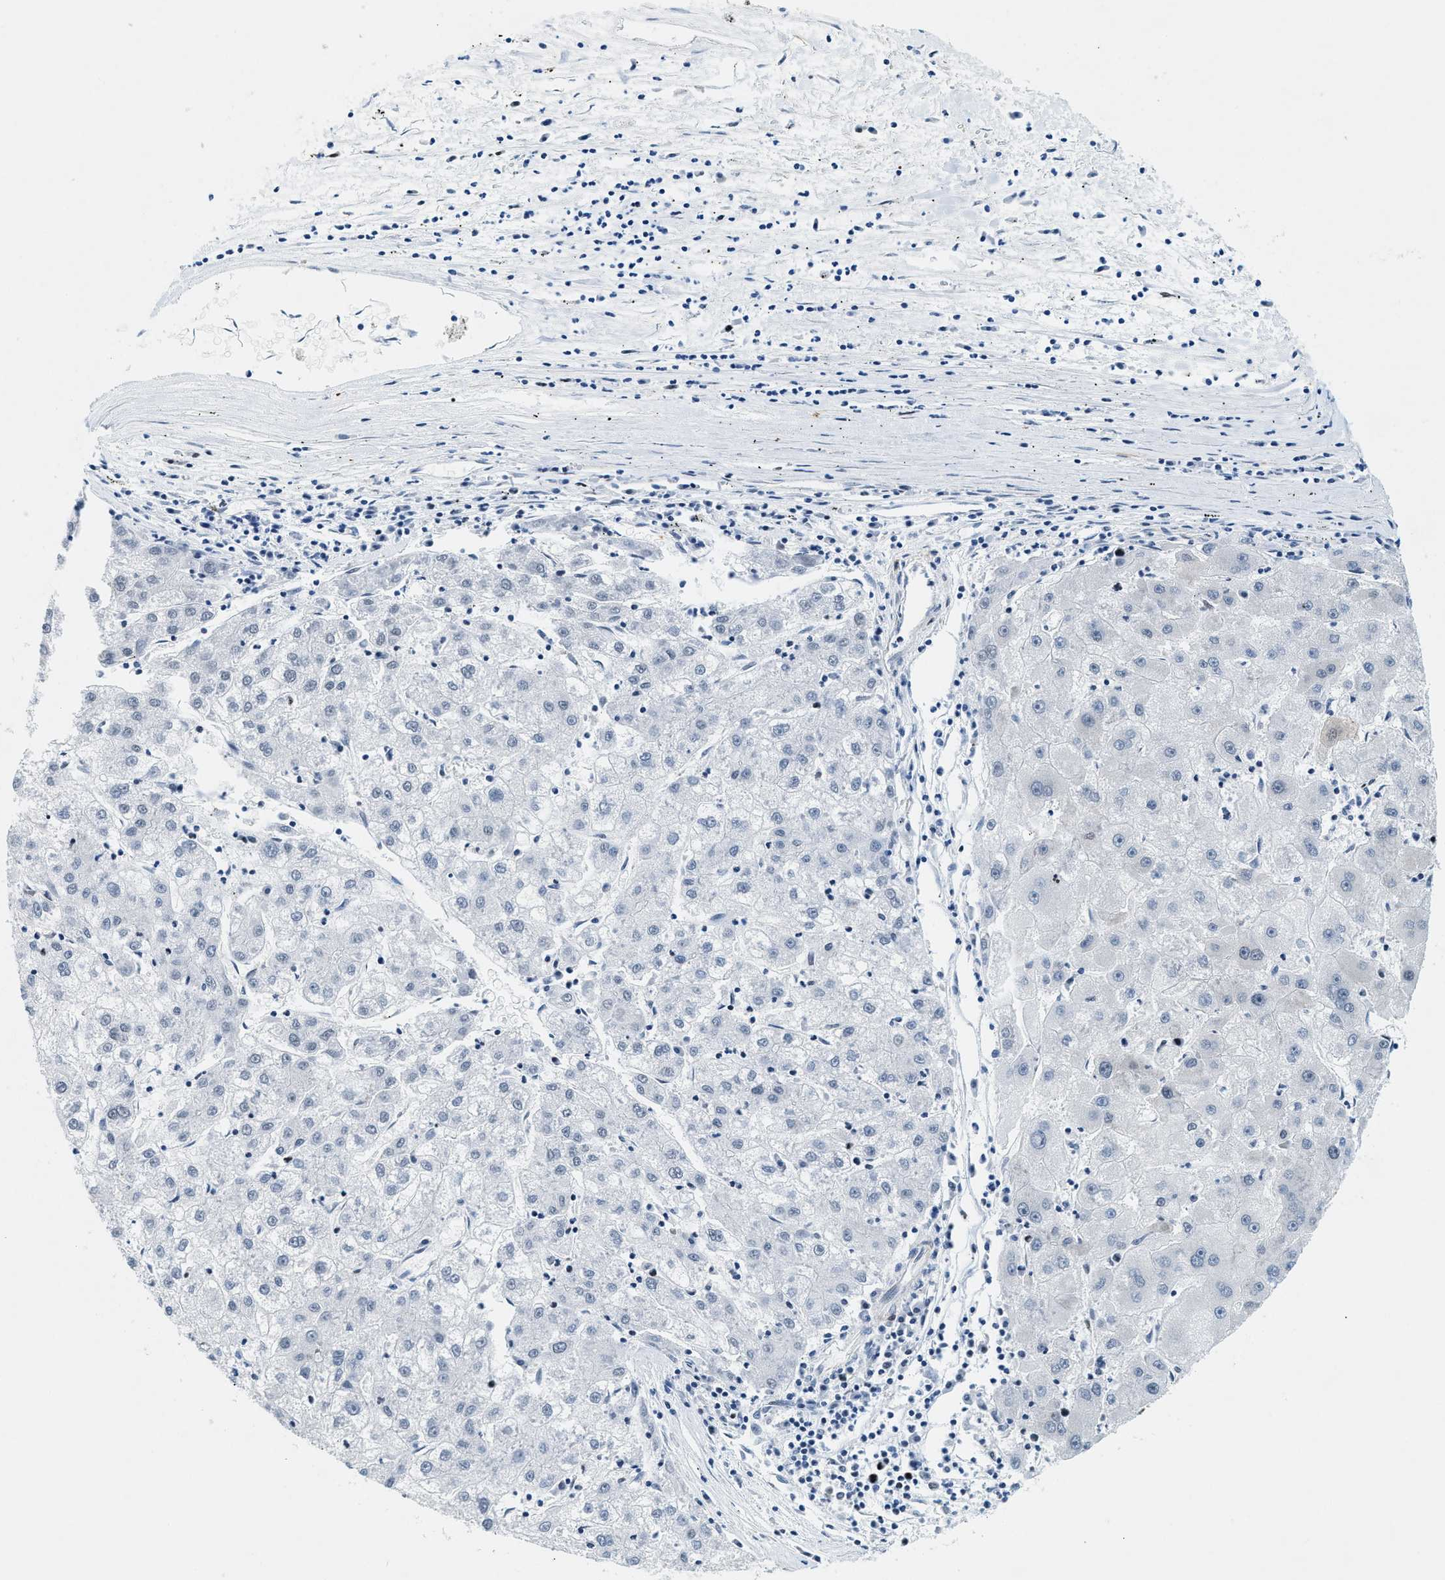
{"staining": {"intensity": "negative", "quantity": "none", "location": "none"}, "tissue": "liver cancer", "cell_type": "Tumor cells", "image_type": "cancer", "snomed": [{"axis": "morphology", "description": "Carcinoma, Hepatocellular, NOS"}, {"axis": "topography", "description": "Liver"}], "caption": "A high-resolution histopathology image shows IHC staining of liver cancer, which reveals no significant expression in tumor cells. (DAB IHC with hematoxylin counter stain).", "gene": "UVRAG", "patient": {"sex": "male", "age": 72}}